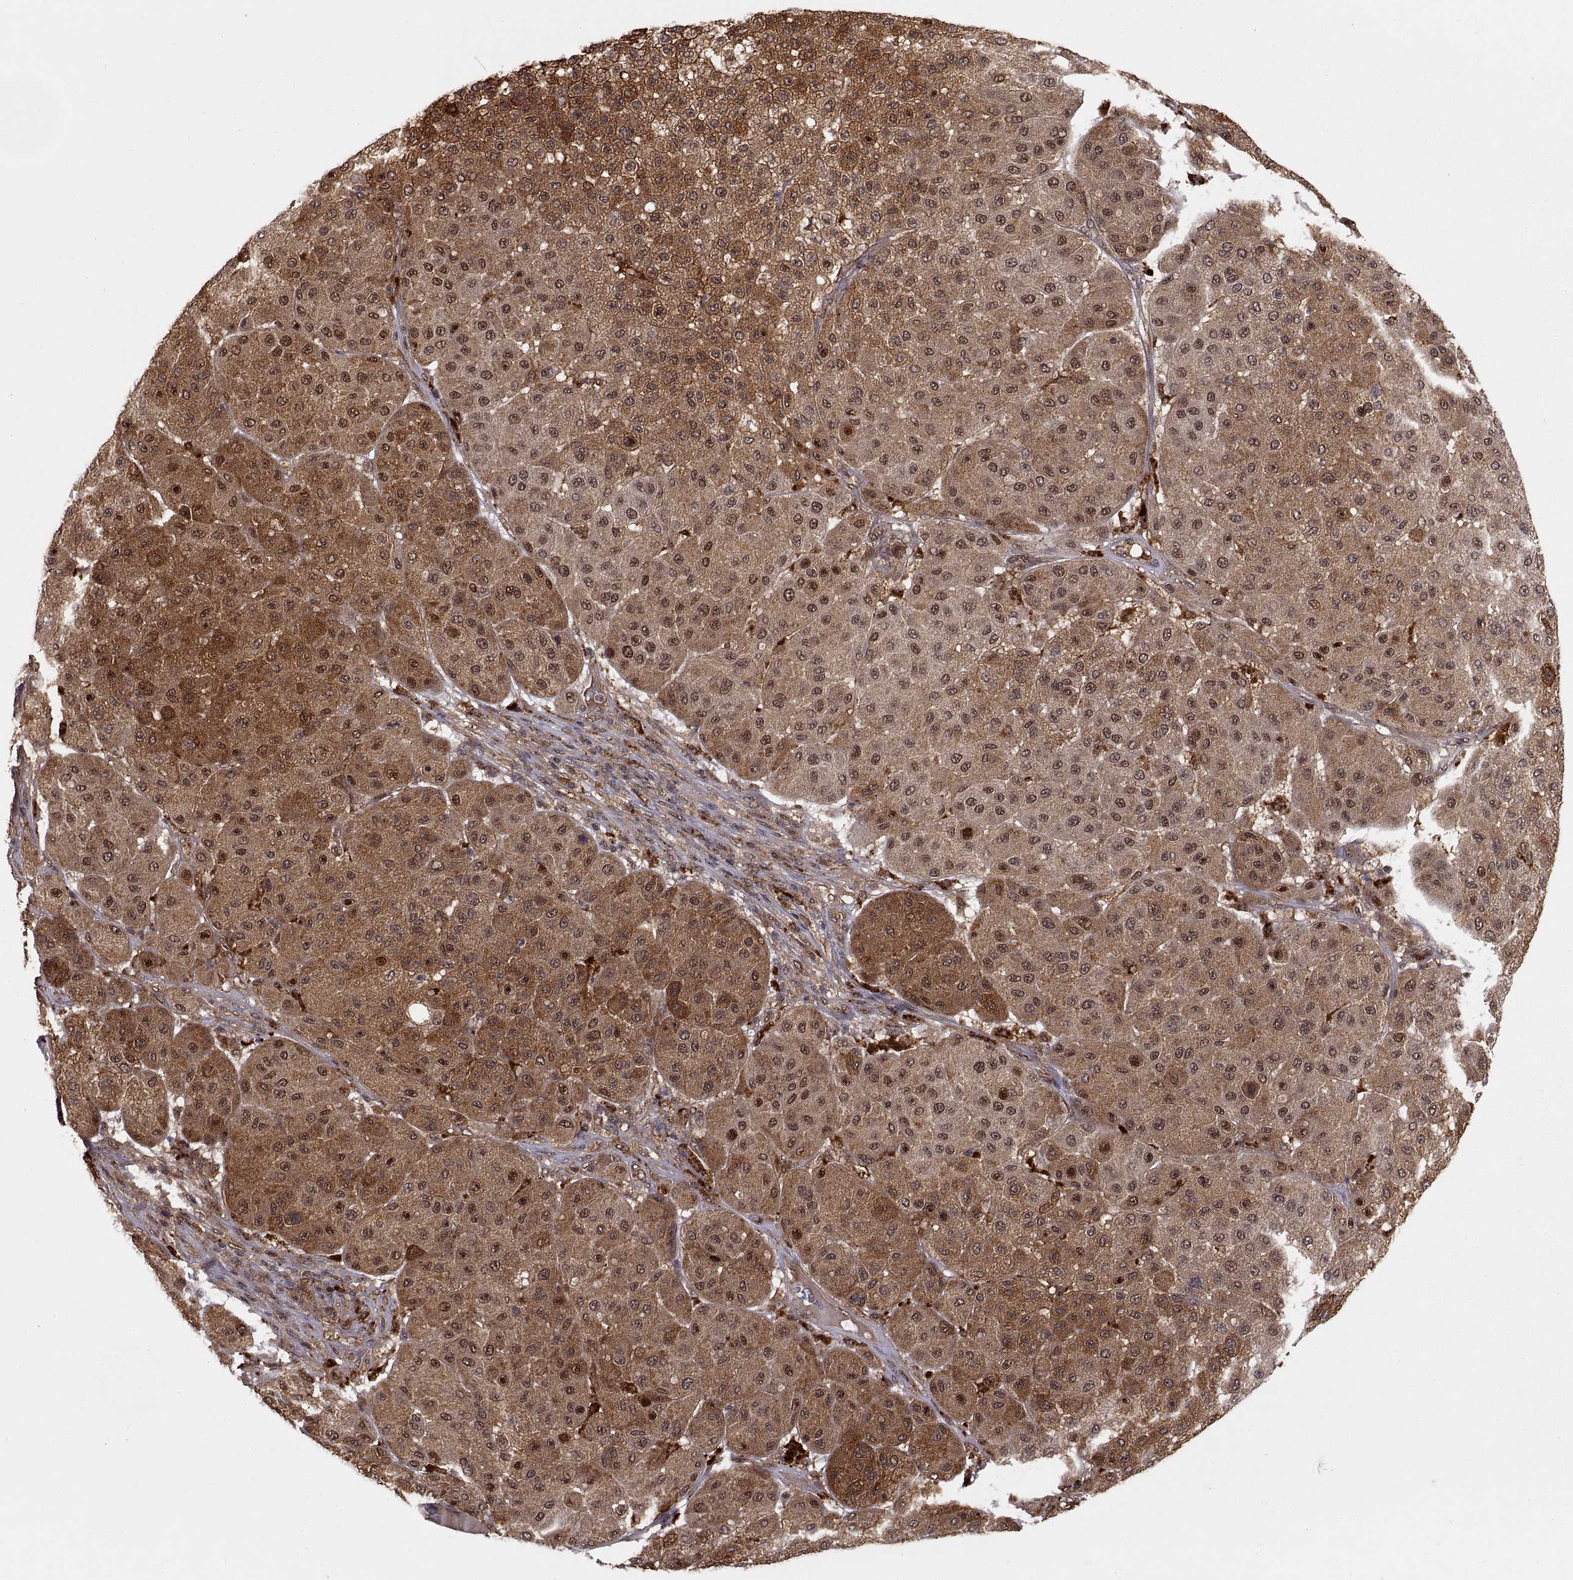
{"staining": {"intensity": "moderate", "quantity": ">75%", "location": "cytoplasmic/membranous,nuclear"}, "tissue": "melanoma", "cell_type": "Tumor cells", "image_type": "cancer", "snomed": [{"axis": "morphology", "description": "Malignant melanoma, Metastatic site"}, {"axis": "topography", "description": "Smooth muscle"}], "caption": "Tumor cells display medium levels of moderate cytoplasmic/membranous and nuclear staining in about >75% of cells in human malignant melanoma (metastatic site).", "gene": "PSMC2", "patient": {"sex": "male", "age": 41}}